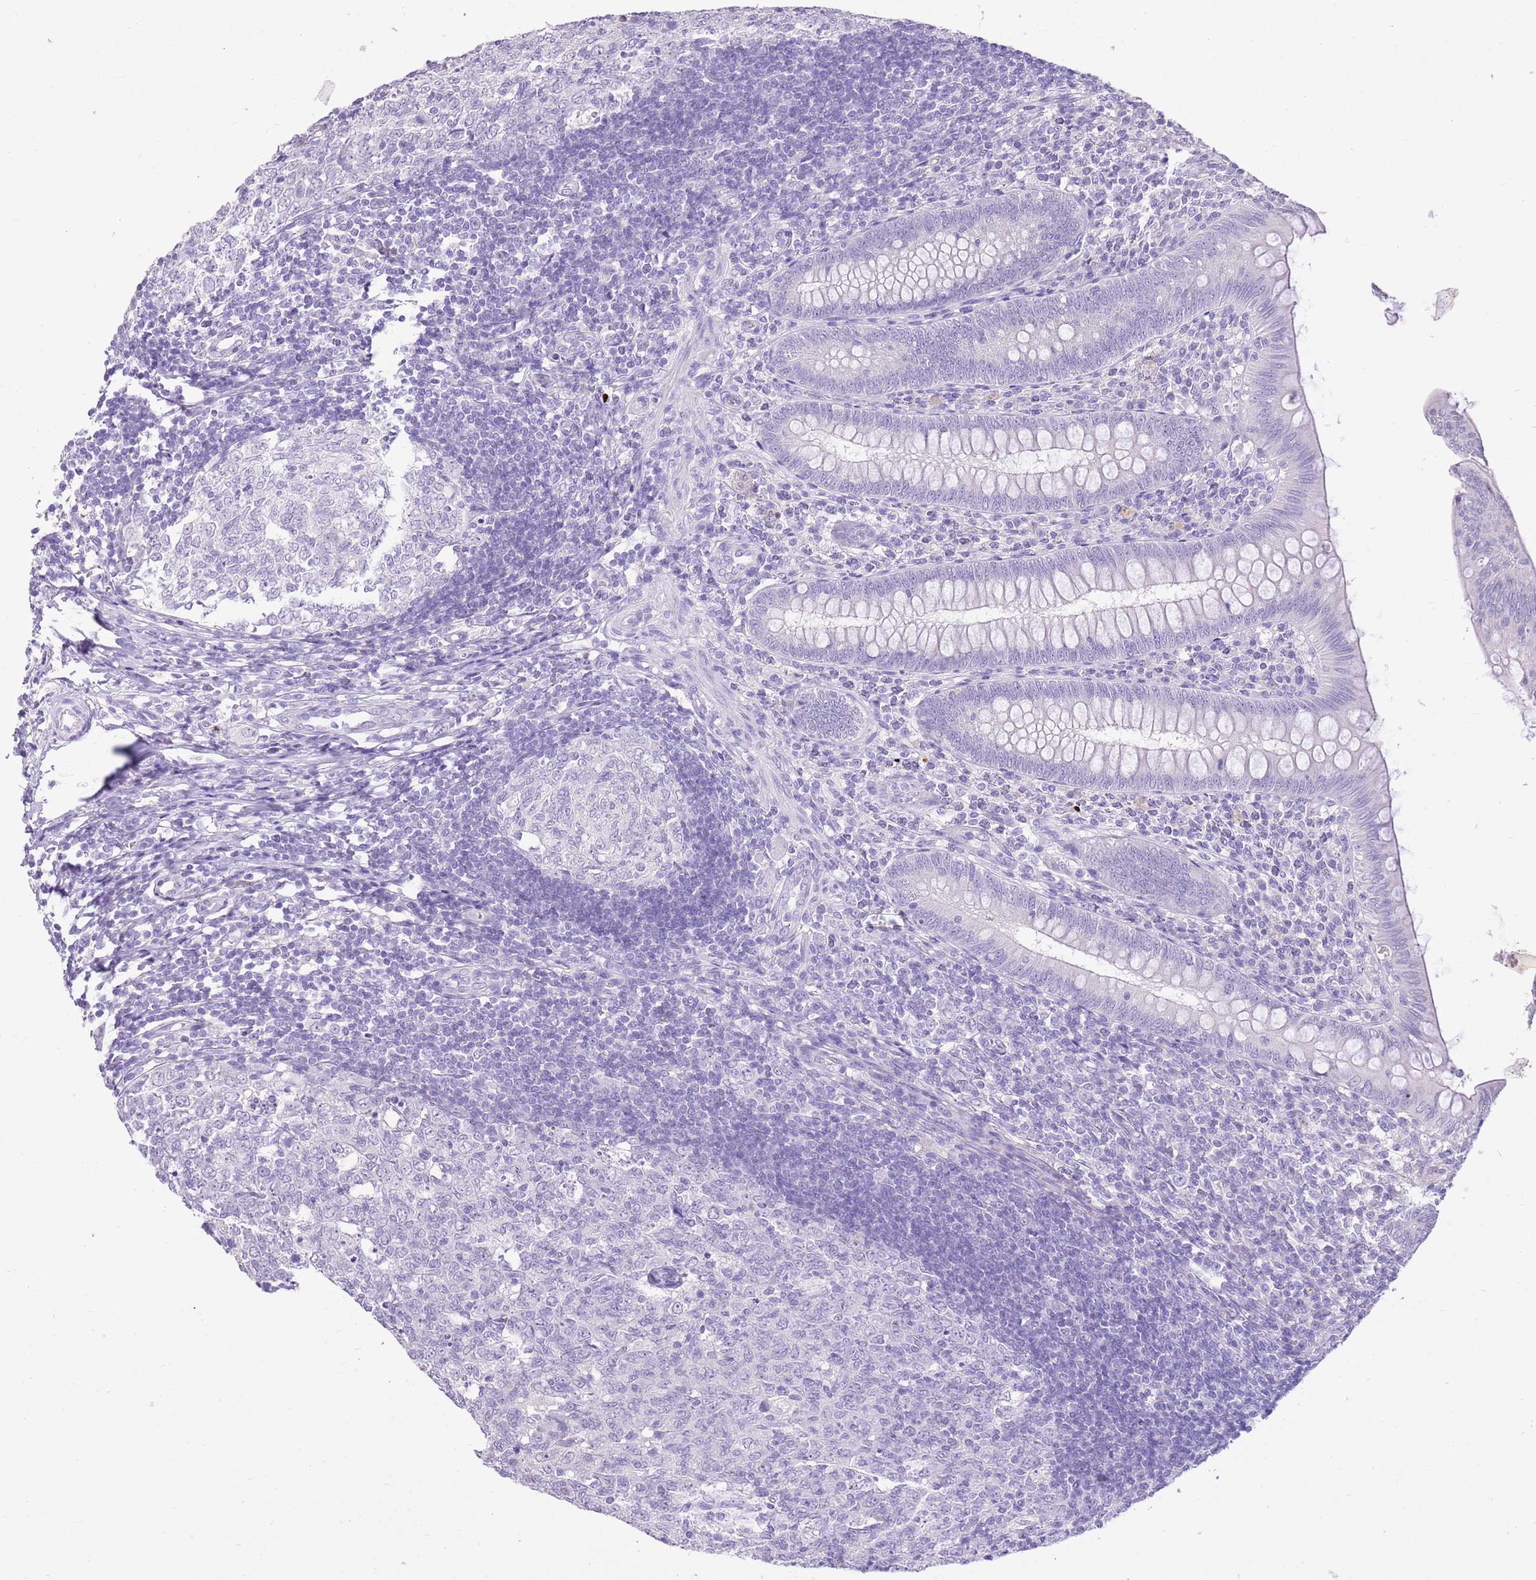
{"staining": {"intensity": "negative", "quantity": "none", "location": "none"}, "tissue": "appendix", "cell_type": "Glandular cells", "image_type": "normal", "snomed": [{"axis": "morphology", "description": "Normal tissue, NOS"}, {"axis": "topography", "description": "Appendix"}], "caption": "There is no significant positivity in glandular cells of appendix. The staining was performed using DAB to visualize the protein expression in brown, while the nuclei were stained in blue with hematoxylin (Magnification: 20x).", "gene": "XPO7", "patient": {"sex": "male", "age": 14}}